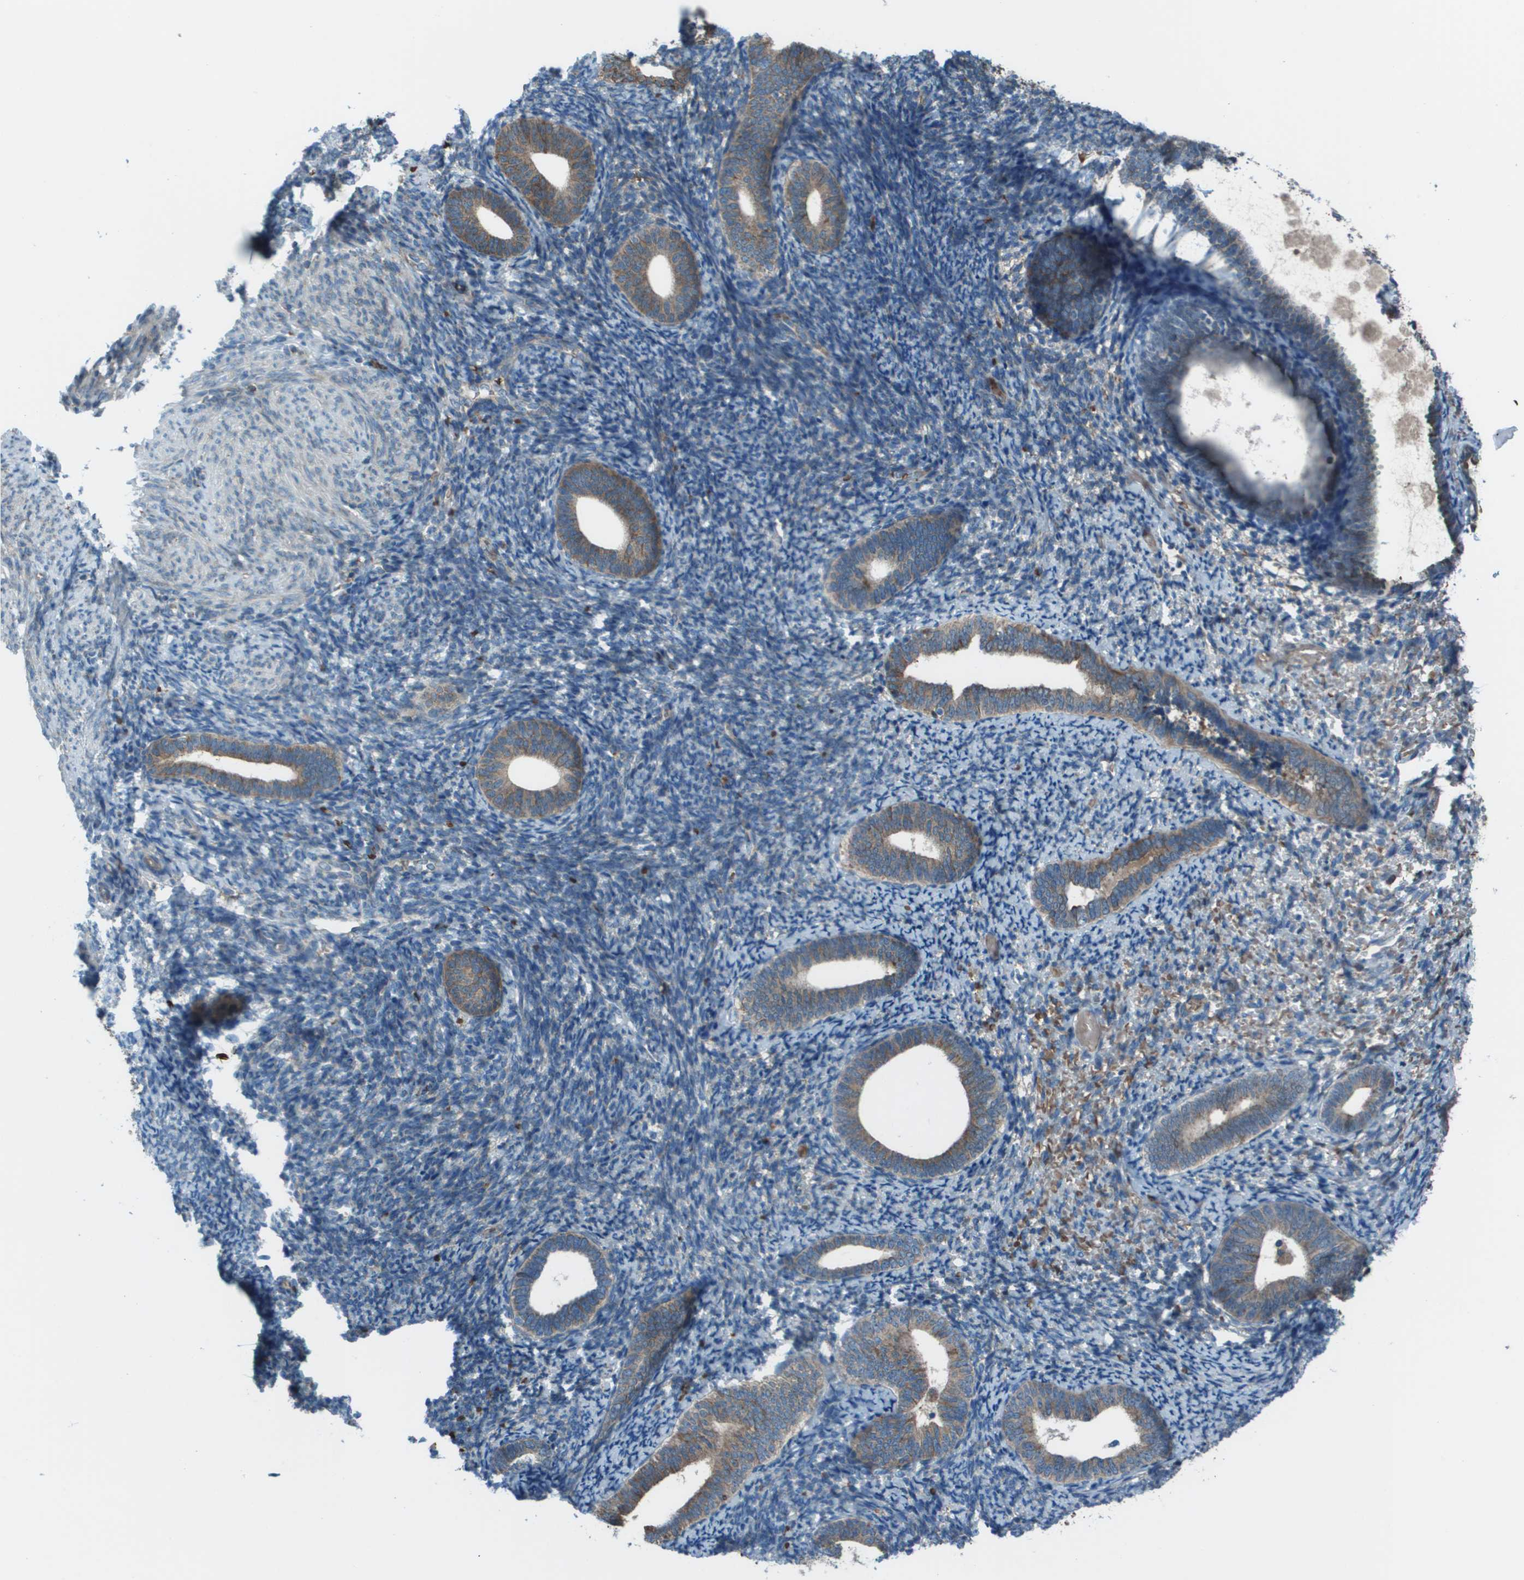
{"staining": {"intensity": "negative", "quantity": "none", "location": "none"}, "tissue": "endometrium", "cell_type": "Cells in endometrial stroma", "image_type": "normal", "snomed": [{"axis": "morphology", "description": "Normal tissue, NOS"}, {"axis": "topography", "description": "Endometrium"}], "caption": "Cells in endometrial stroma are negative for protein expression in normal human endometrium. (Immunohistochemistry (ihc), brightfield microscopy, high magnification).", "gene": "UTS2", "patient": {"sex": "female", "age": 66}}